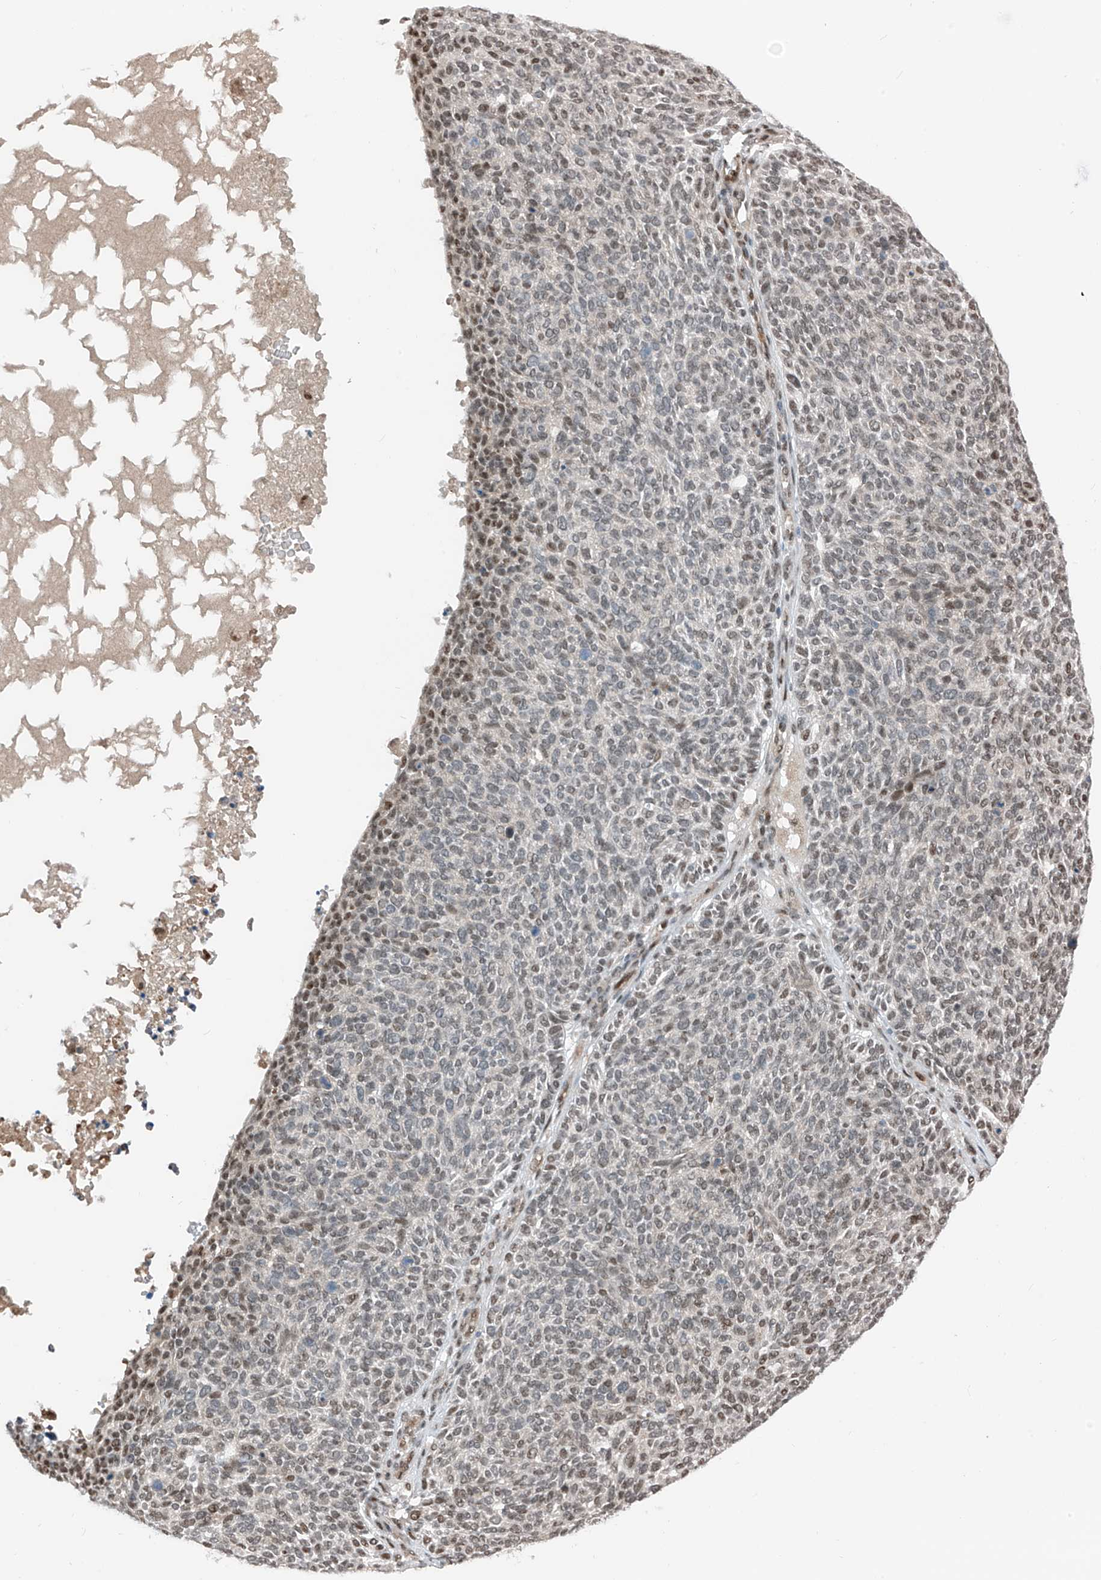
{"staining": {"intensity": "moderate", "quantity": "25%-75%", "location": "nuclear"}, "tissue": "skin cancer", "cell_type": "Tumor cells", "image_type": "cancer", "snomed": [{"axis": "morphology", "description": "Squamous cell carcinoma, NOS"}, {"axis": "topography", "description": "Skin"}], "caption": "The micrograph demonstrates staining of skin squamous cell carcinoma, revealing moderate nuclear protein expression (brown color) within tumor cells.", "gene": "RBP7", "patient": {"sex": "female", "age": 90}}